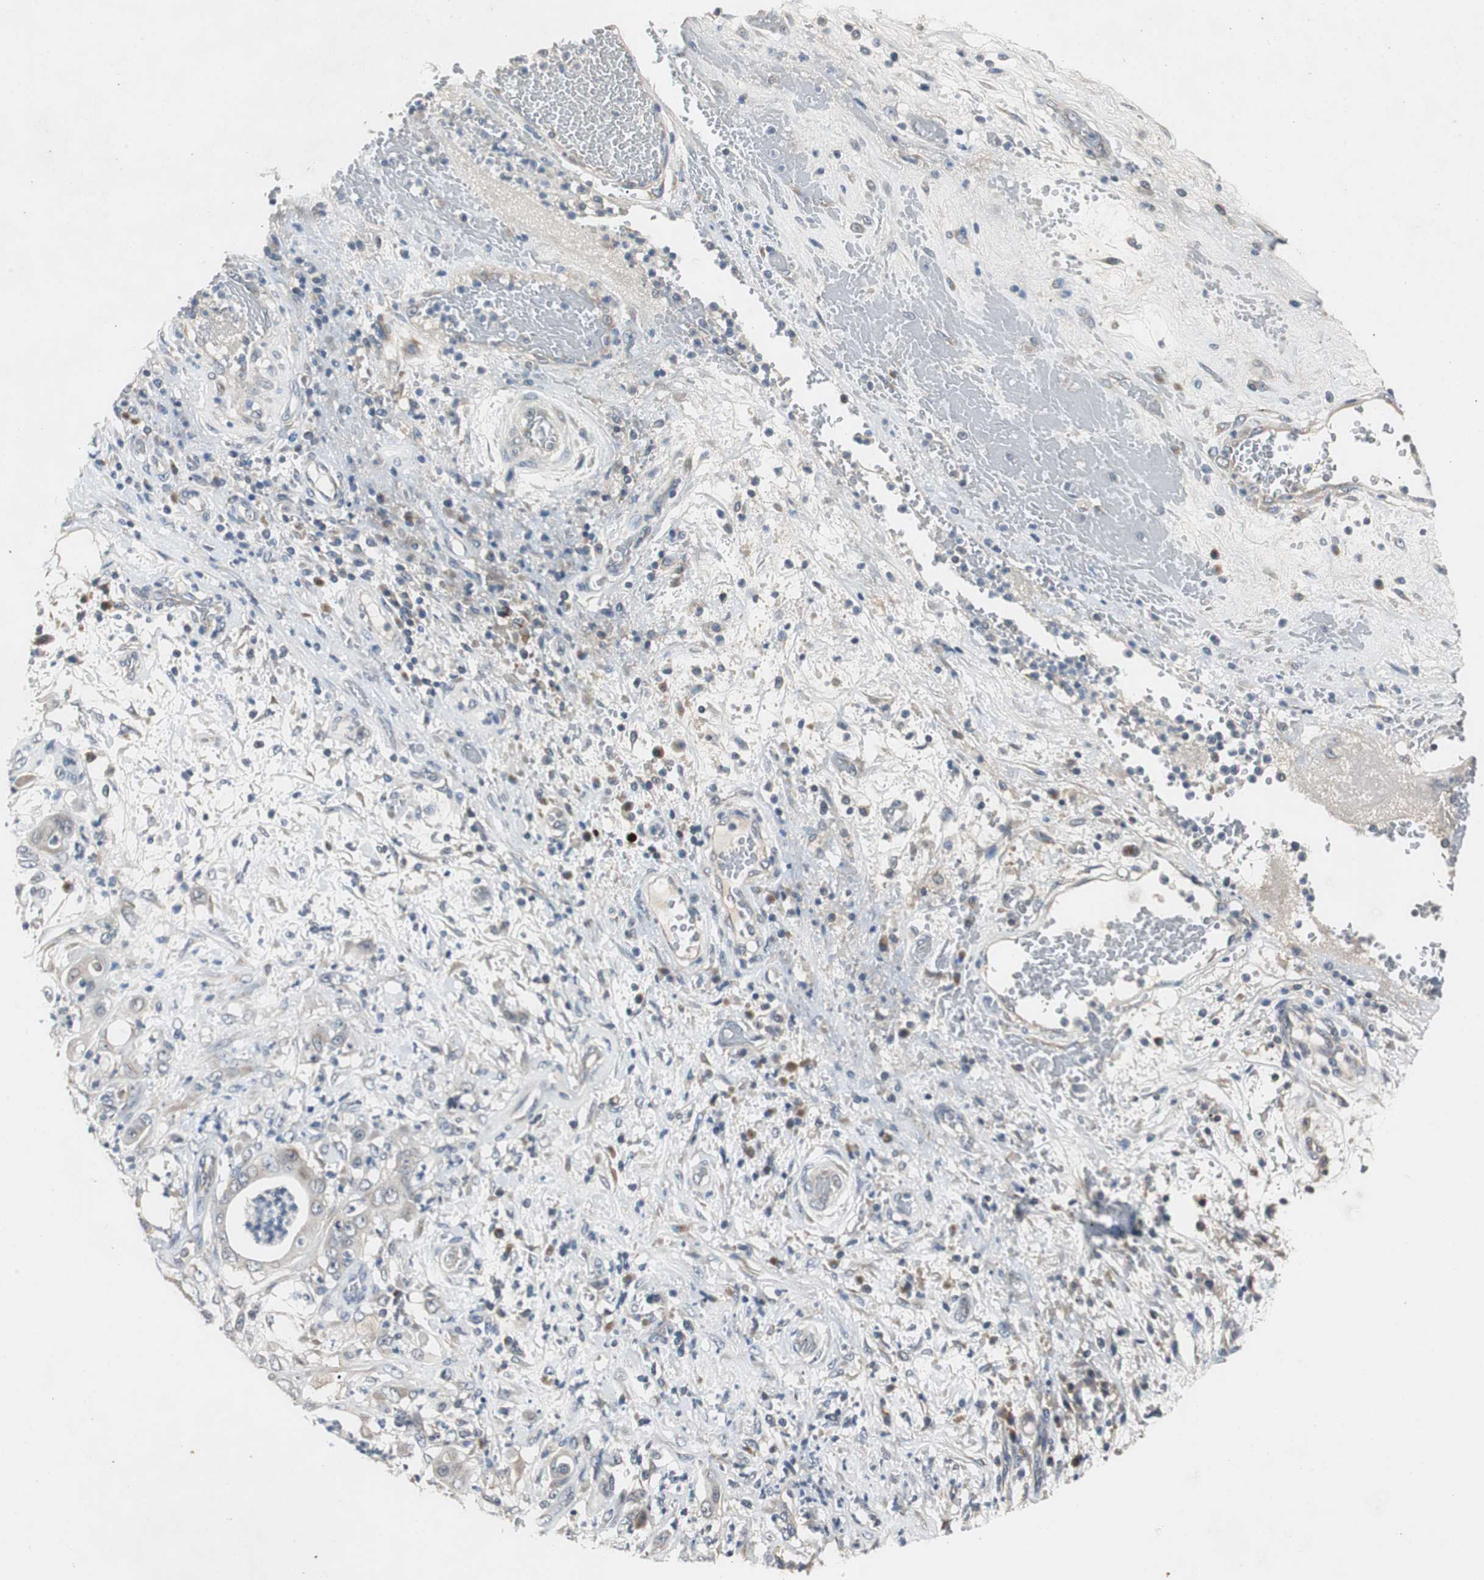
{"staining": {"intensity": "weak", "quantity": "25%-75%", "location": "cytoplasmic/membranous"}, "tissue": "stomach cancer", "cell_type": "Tumor cells", "image_type": "cancer", "snomed": [{"axis": "morphology", "description": "Adenocarcinoma, NOS"}, {"axis": "topography", "description": "Stomach"}], "caption": "The micrograph displays staining of stomach cancer, revealing weak cytoplasmic/membranous protein positivity (brown color) within tumor cells.", "gene": "PTPRN2", "patient": {"sex": "female", "age": 73}}